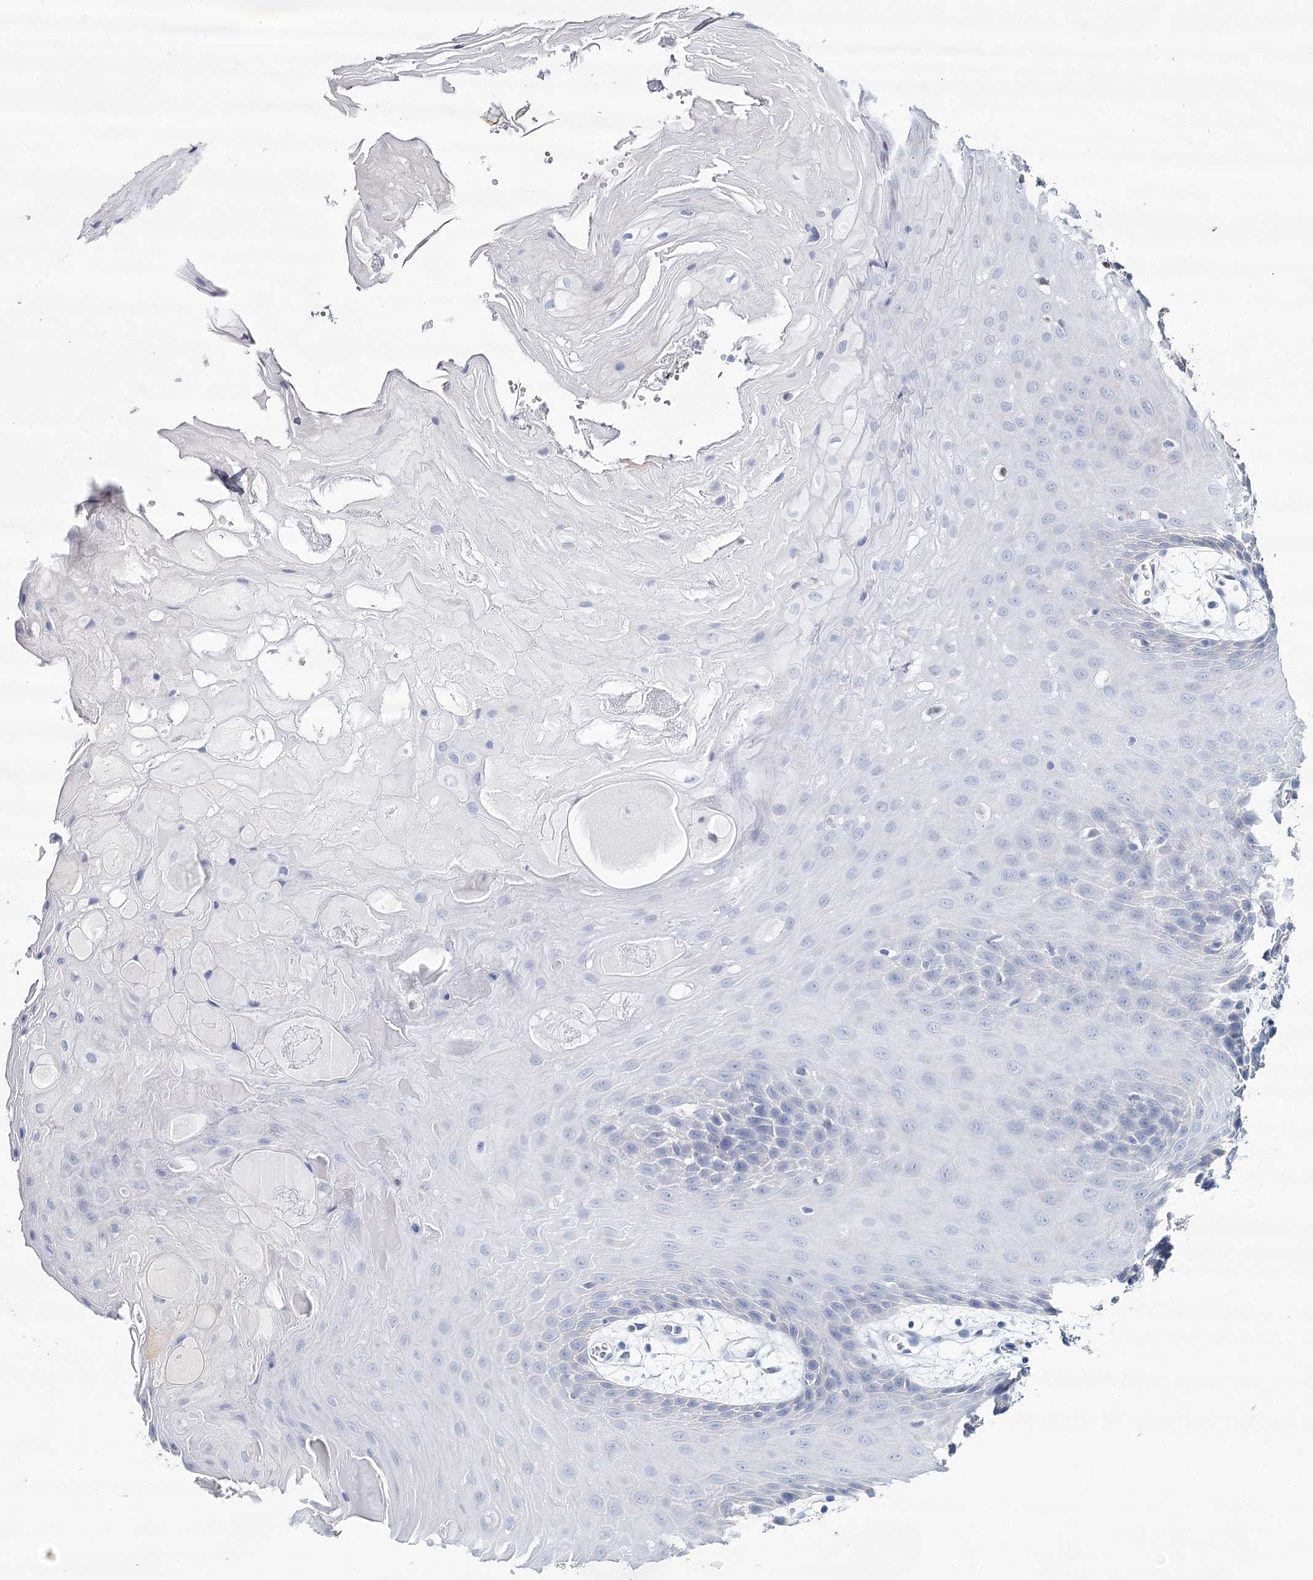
{"staining": {"intensity": "negative", "quantity": "none", "location": "none"}, "tissue": "oral mucosa", "cell_type": "Squamous epithelial cells", "image_type": "normal", "snomed": [{"axis": "morphology", "description": "Normal tissue, NOS"}, {"axis": "topography", "description": "Skeletal muscle"}, {"axis": "topography", "description": "Oral tissue"}, {"axis": "topography", "description": "Salivary gland"}, {"axis": "topography", "description": "Peripheral nerve tissue"}], "caption": "Squamous epithelial cells are negative for protein expression in normal human oral mucosa. (DAB (3,3'-diaminobenzidine) IHC visualized using brightfield microscopy, high magnification).", "gene": "IGSF3", "patient": {"sex": "male", "age": 54}}